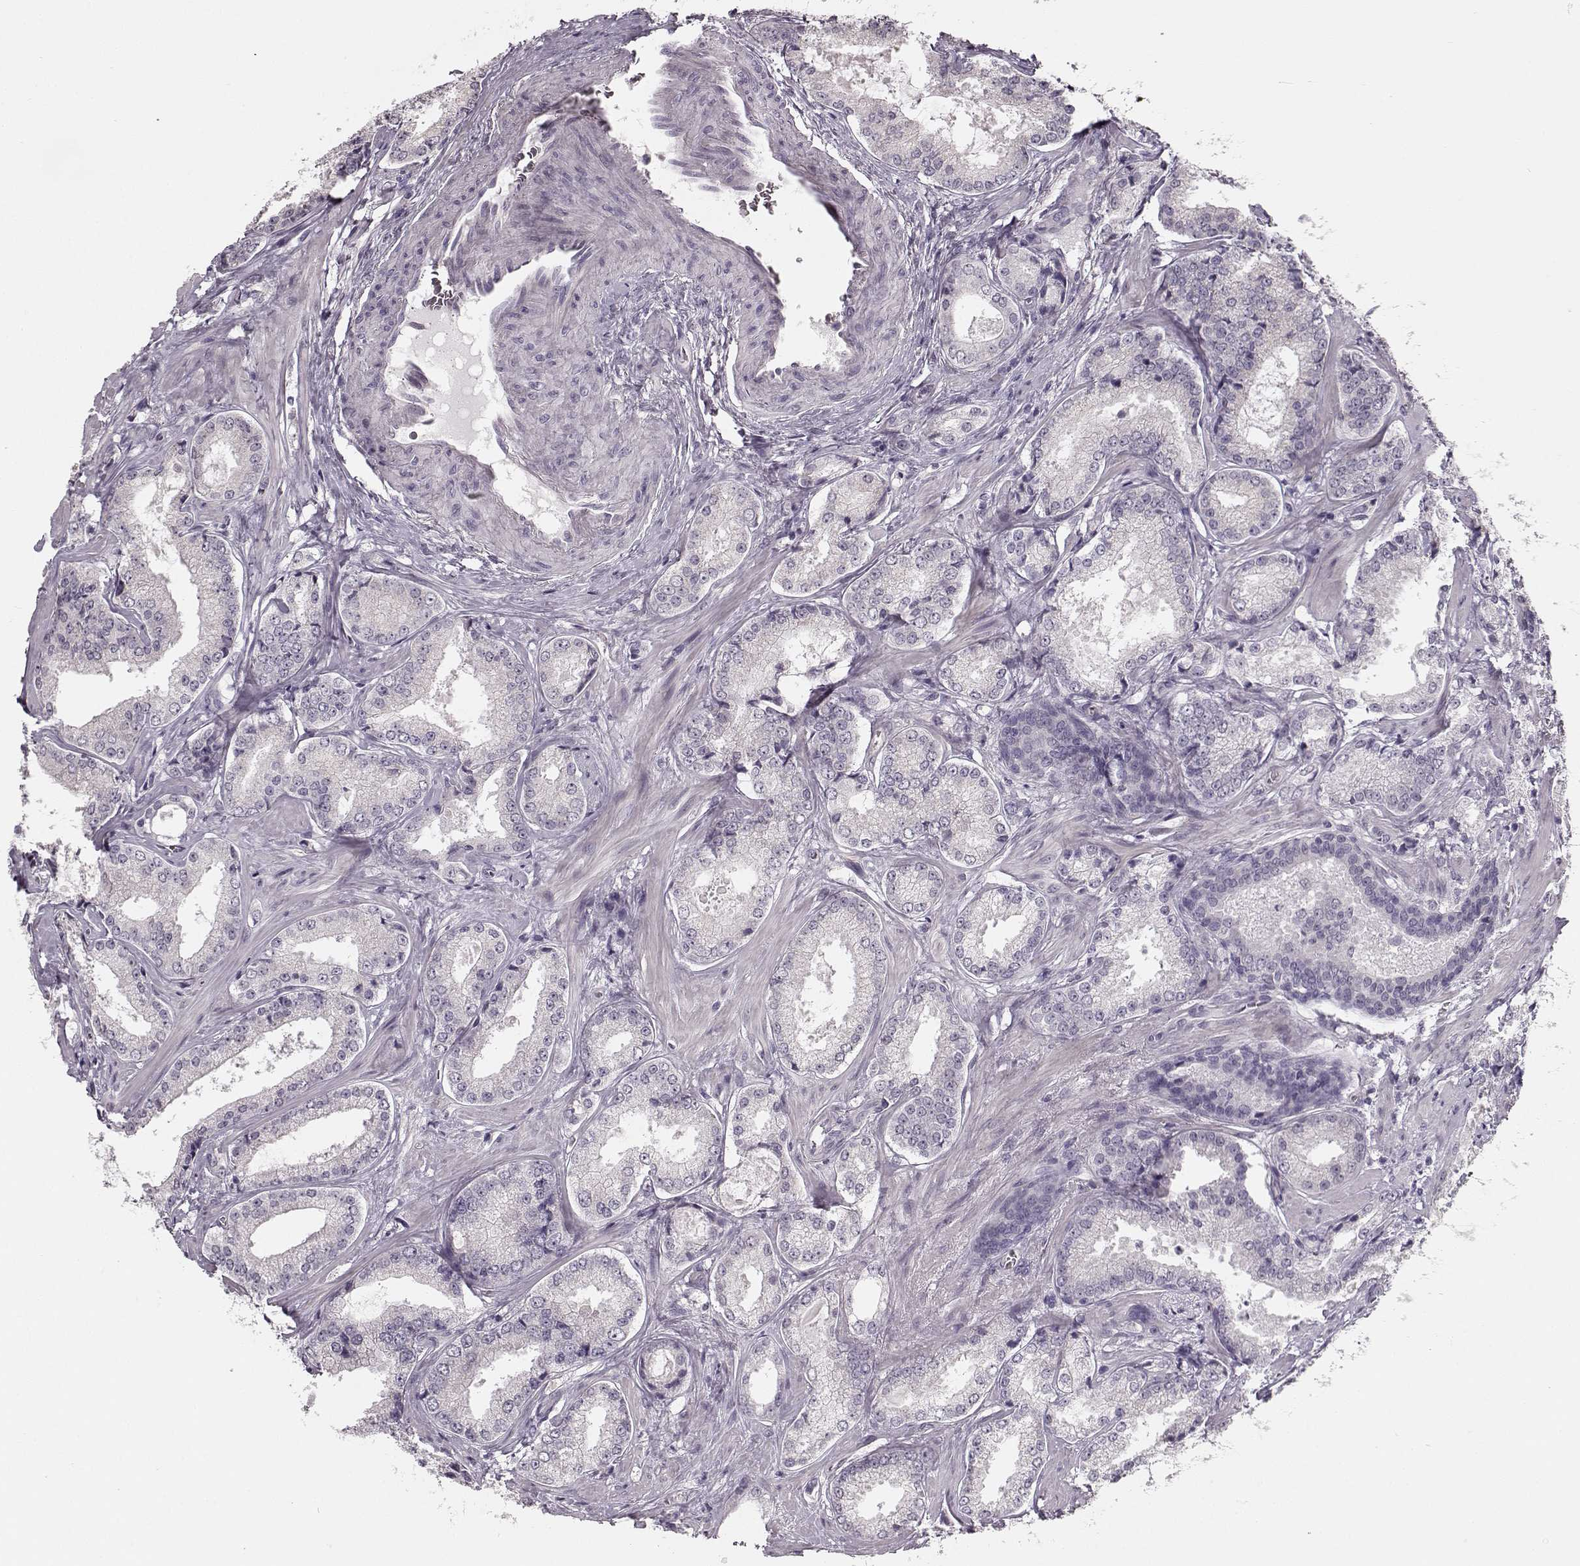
{"staining": {"intensity": "negative", "quantity": "none", "location": "none"}, "tissue": "prostate cancer", "cell_type": "Tumor cells", "image_type": "cancer", "snomed": [{"axis": "morphology", "description": "Adenocarcinoma, Low grade"}, {"axis": "topography", "description": "Prostate"}], "caption": "An image of adenocarcinoma (low-grade) (prostate) stained for a protein demonstrates no brown staining in tumor cells.", "gene": "MAP6D1", "patient": {"sex": "male", "age": 56}}